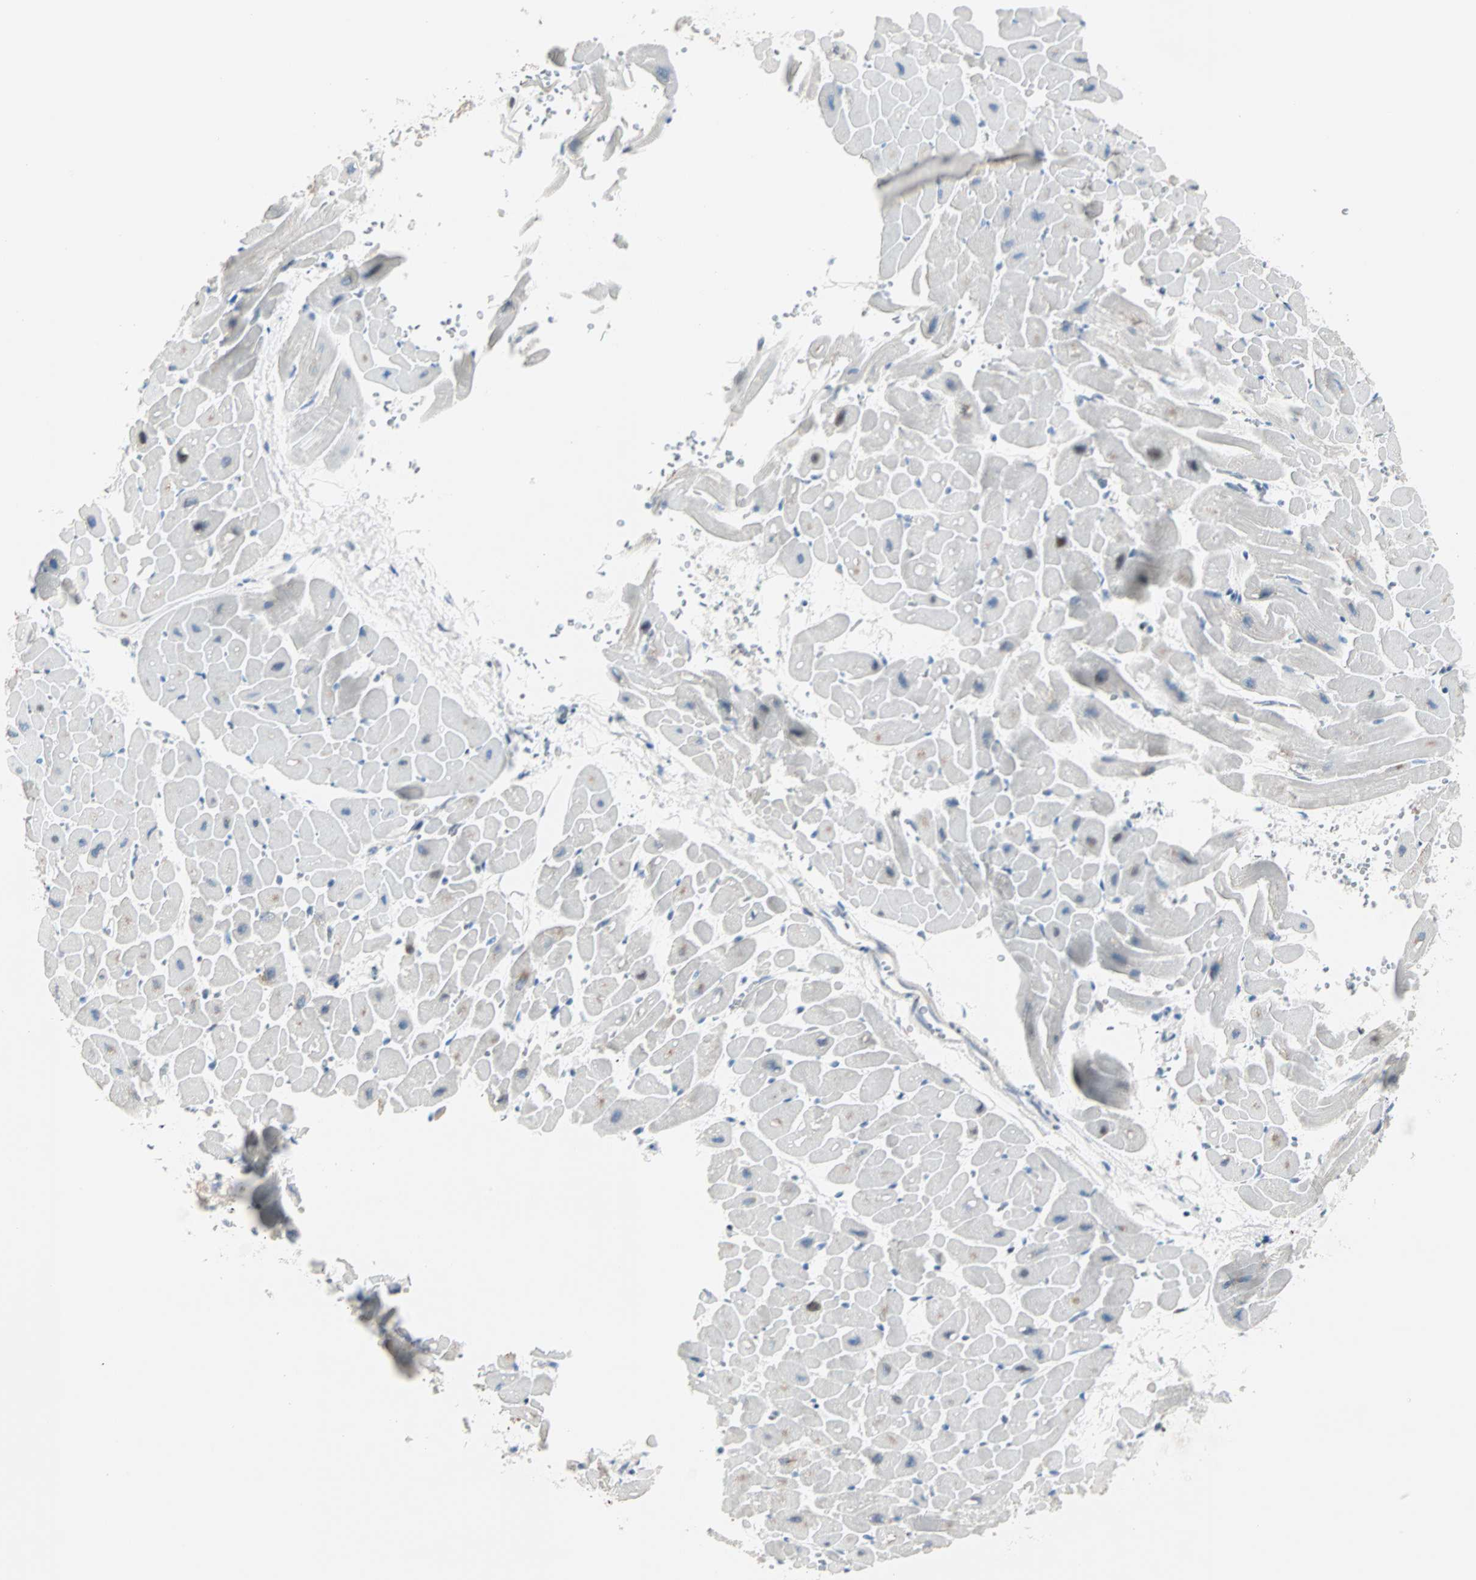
{"staining": {"intensity": "negative", "quantity": "none", "location": "none"}, "tissue": "heart muscle", "cell_type": "Cardiomyocytes", "image_type": "normal", "snomed": [{"axis": "morphology", "description": "Normal tissue, NOS"}, {"axis": "topography", "description": "Heart"}], "caption": "Immunohistochemistry (IHC) image of benign heart muscle: human heart muscle stained with DAB demonstrates no significant protein positivity in cardiomyocytes. (Immunohistochemistry (IHC), brightfield microscopy, high magnification).", "gene": "NEFH", "patient": {"sex": "male", "age": 45}}